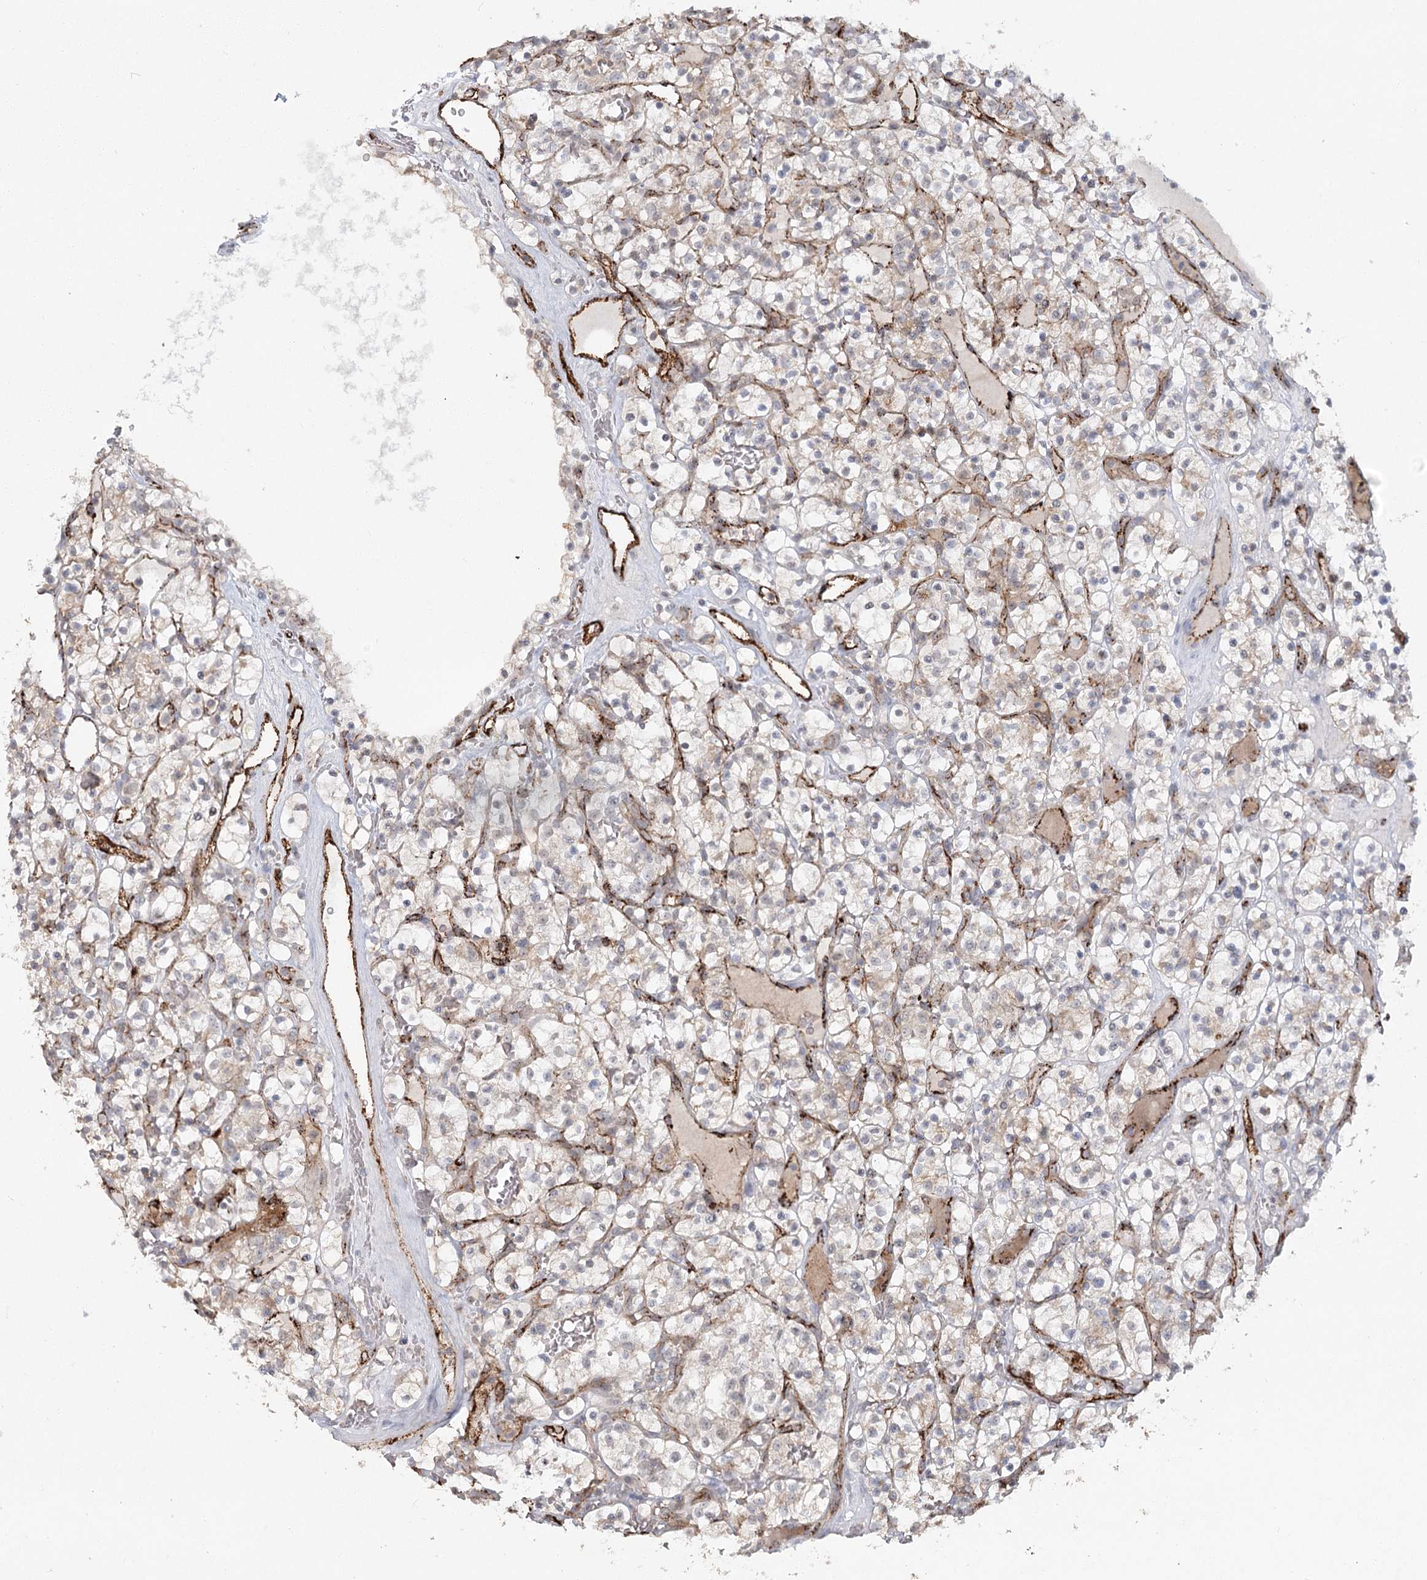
{"staining": {"intensity": "weak", "quantity": "<25%", "location": "cytoplasmic/membranous"}, "tissue": "renal cancer", "cell_type": "Tumor cells", "image_type": "cancer", "snomed": [{"axis": "morphology", "description": "Adenocarcinoma, NOS"}, {"axis": "topography", "description": "Kidney"}], "caption": "Immunohistochemical staining of renal cancer demonstrates no significant positivity in tumor cells.", "gene": "KBTBD4", "patient": {"sex": "female", "age": 57}}